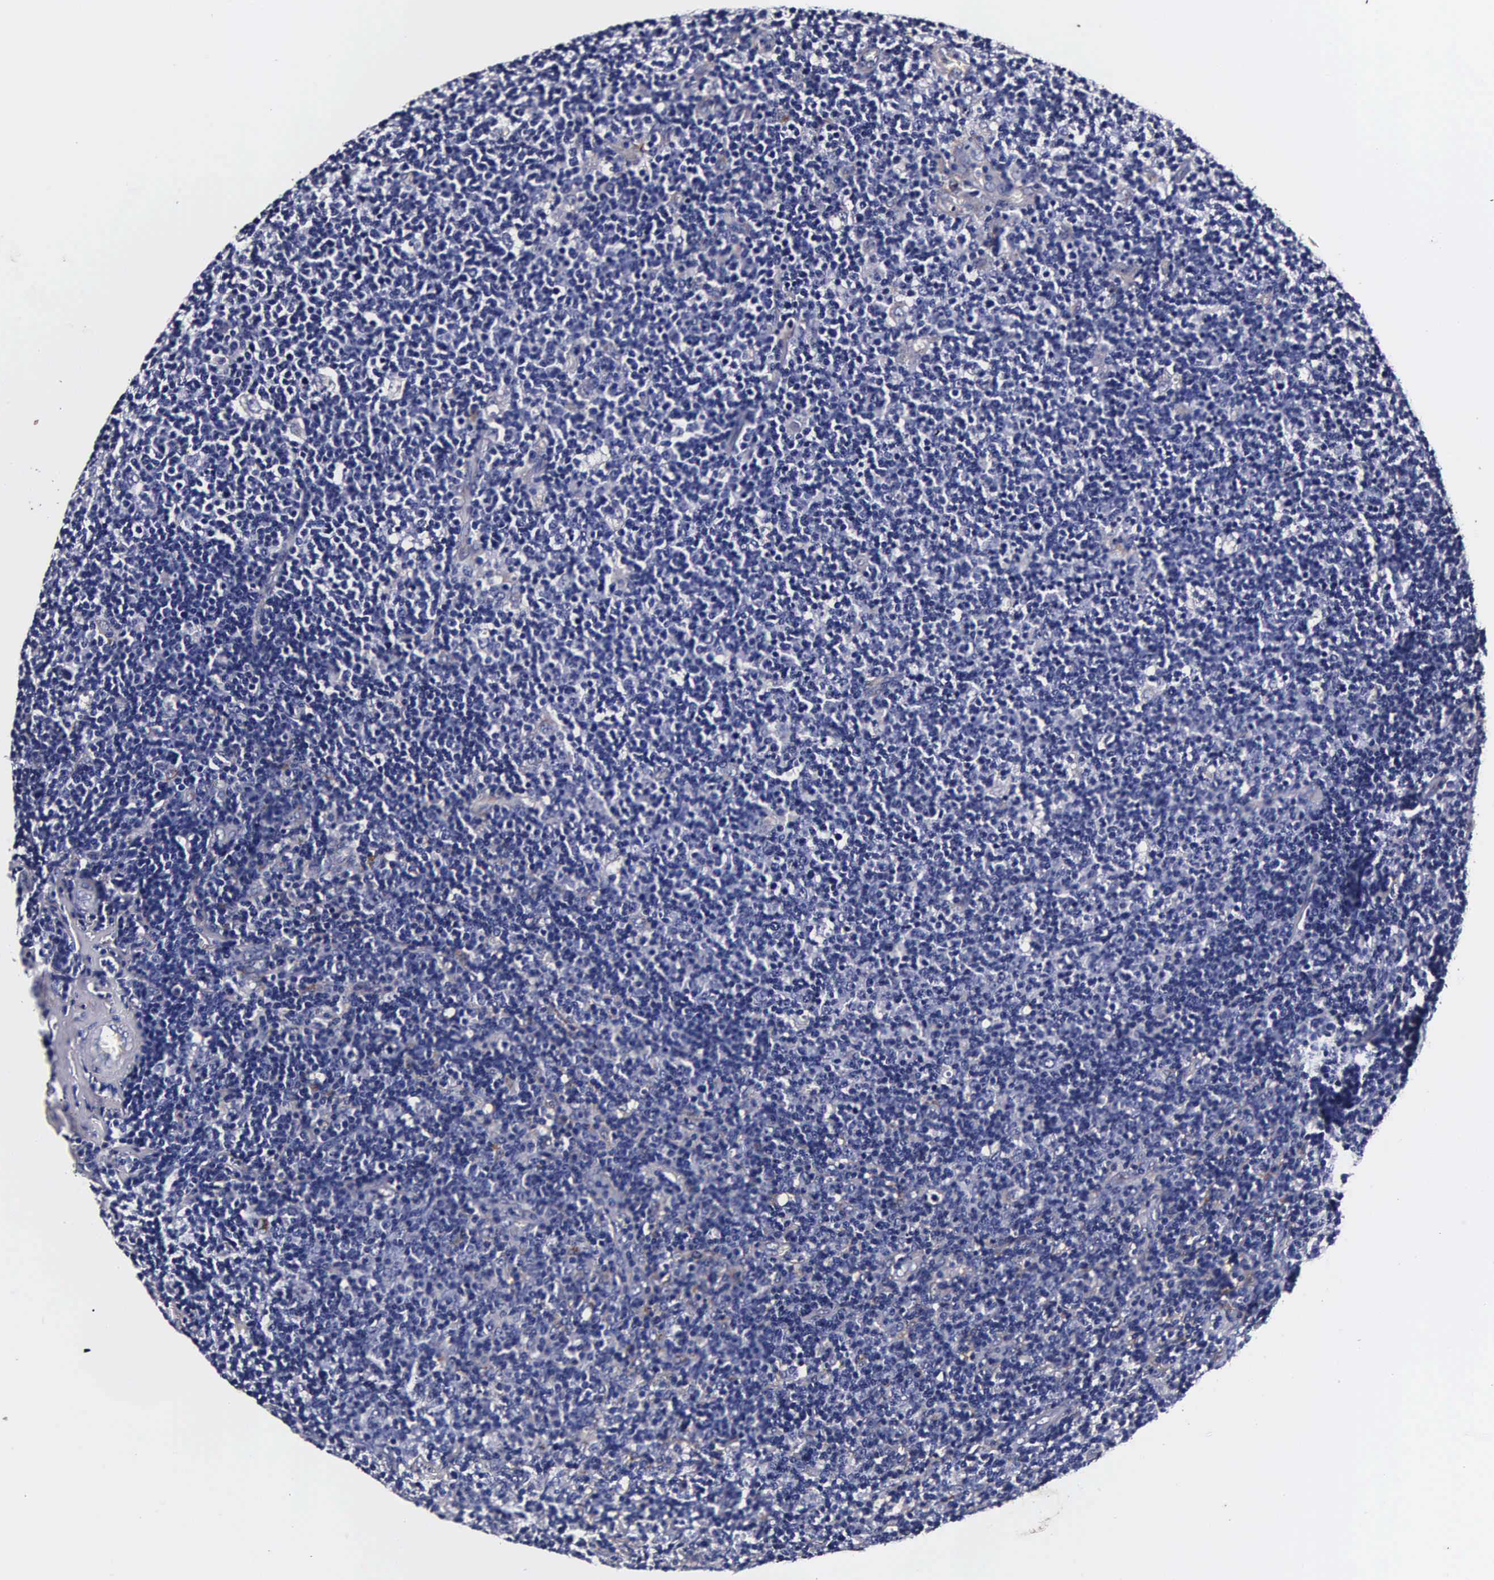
{"staining": {"intensity": "negative", "quantity": "none", "location": "none"}, "tissue": "lymphoma", "cell_type": "Tumor cells", "image_type": "cancer", "snomed": [{"axis": "morphology", "description": "Malignant lymphoma, non-Hodgkin's type, Low grade"}, {"axis": "topography", "description": "Lymph node"}], "caption": "Immunohistochemical staining of lymphoma reveals no significant expression in tumor cells.", "gene": "CST3", "patient": {"sex": "male", "age": 74}}